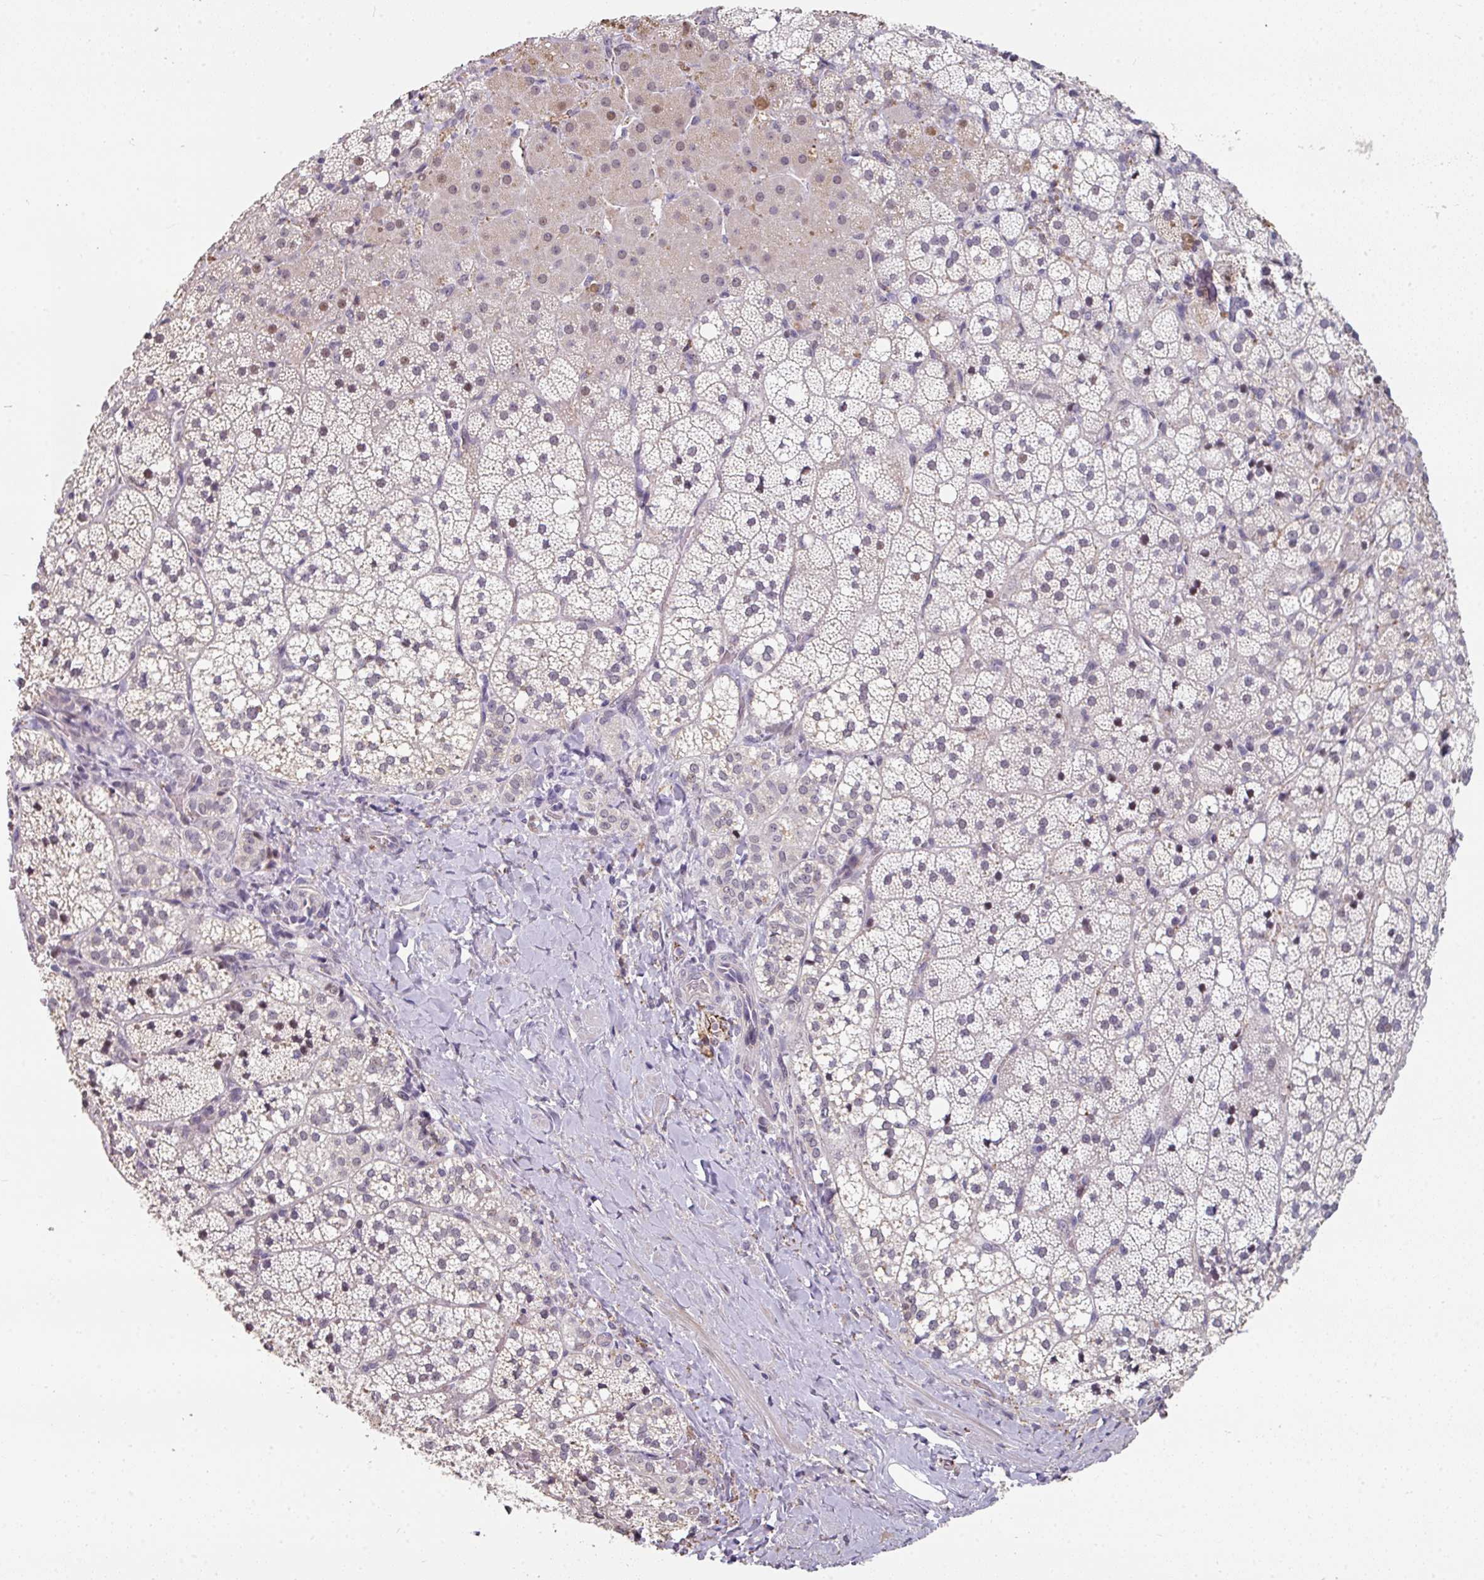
{"staining": {"intensity": "moderate", "quantity": "25%-75%", "location": "nuclear"}, "tissue": "adrenal gland", "cell_type": "Glandular cells", "image_type": "normal", "snomed": [{"axis": "morphology", "description": "Normal tissue, NOS"}, {"axis": "topography", "description": "Adrenal gland"}], "caption": "A brown stain labels moderate nuclear positivity of a protein in glandular cells of unremarkable human adrenal gland. (DAB (3,3'-diaminobenzidine) IHC, brown staining for protein, blue staining for nuclei).", "gene": "SIDT2", "patient": {"sex": "male", "age": 53}}